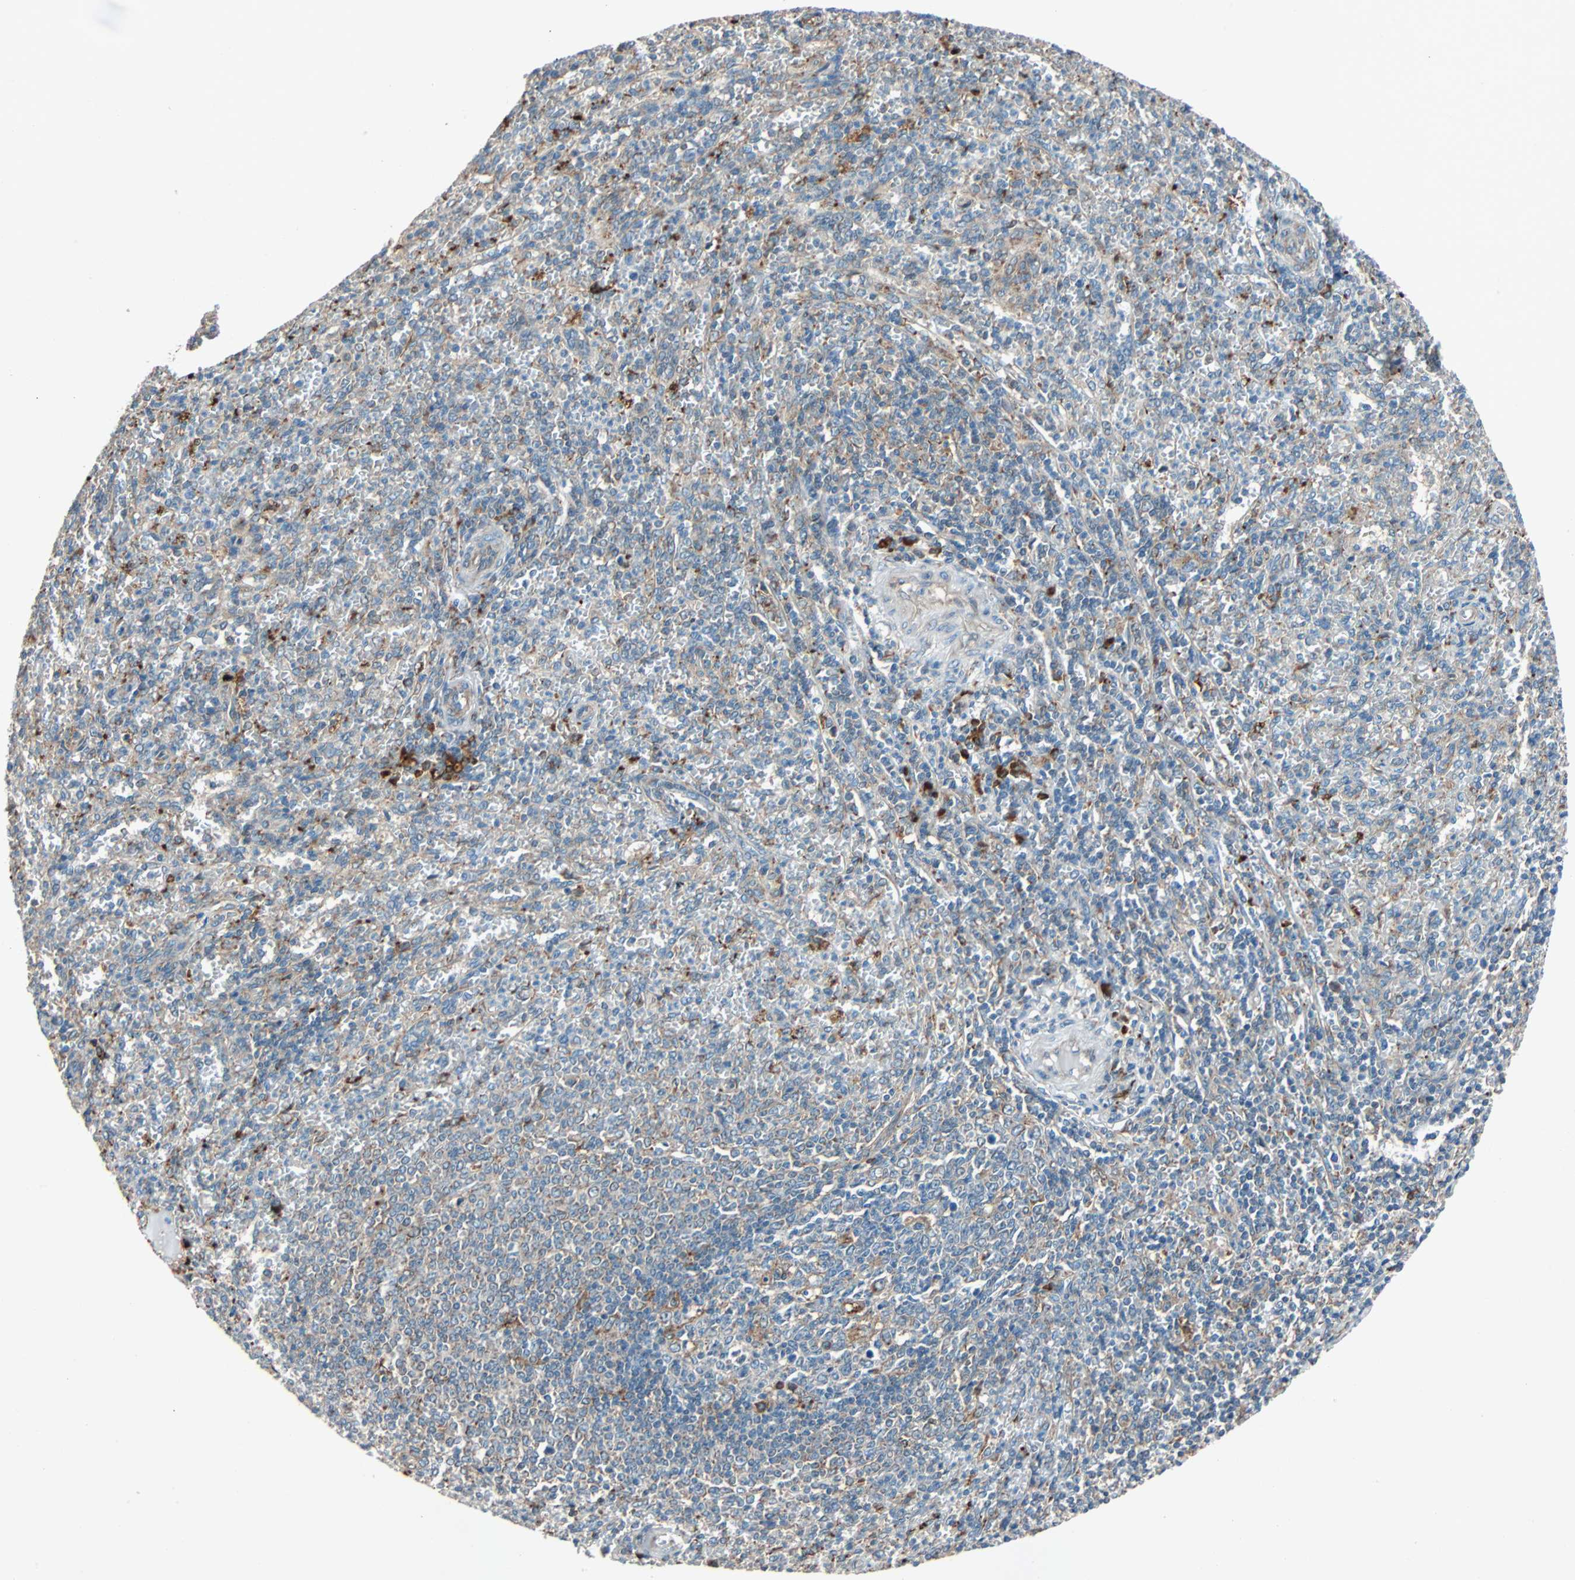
{"staining": {"intensity": "weak", "quantity": "<25%", "location": "cytoplasmic/membranous"}, "tissue": "spleen", "cell_type": "Cells in red pulp", "image_type": "normal", "snomed": [{"axis": "morphology", "description": "Normal tissue, NOS"}, {"axis": "topography", "description": "Spleen"}], "caption": "DAB immunohistochemical staining of benign spleen exhibits no significant staining in cells in red pulp.", "gene": "PHYH", "patient": {"sex": "female", "age": 10}}